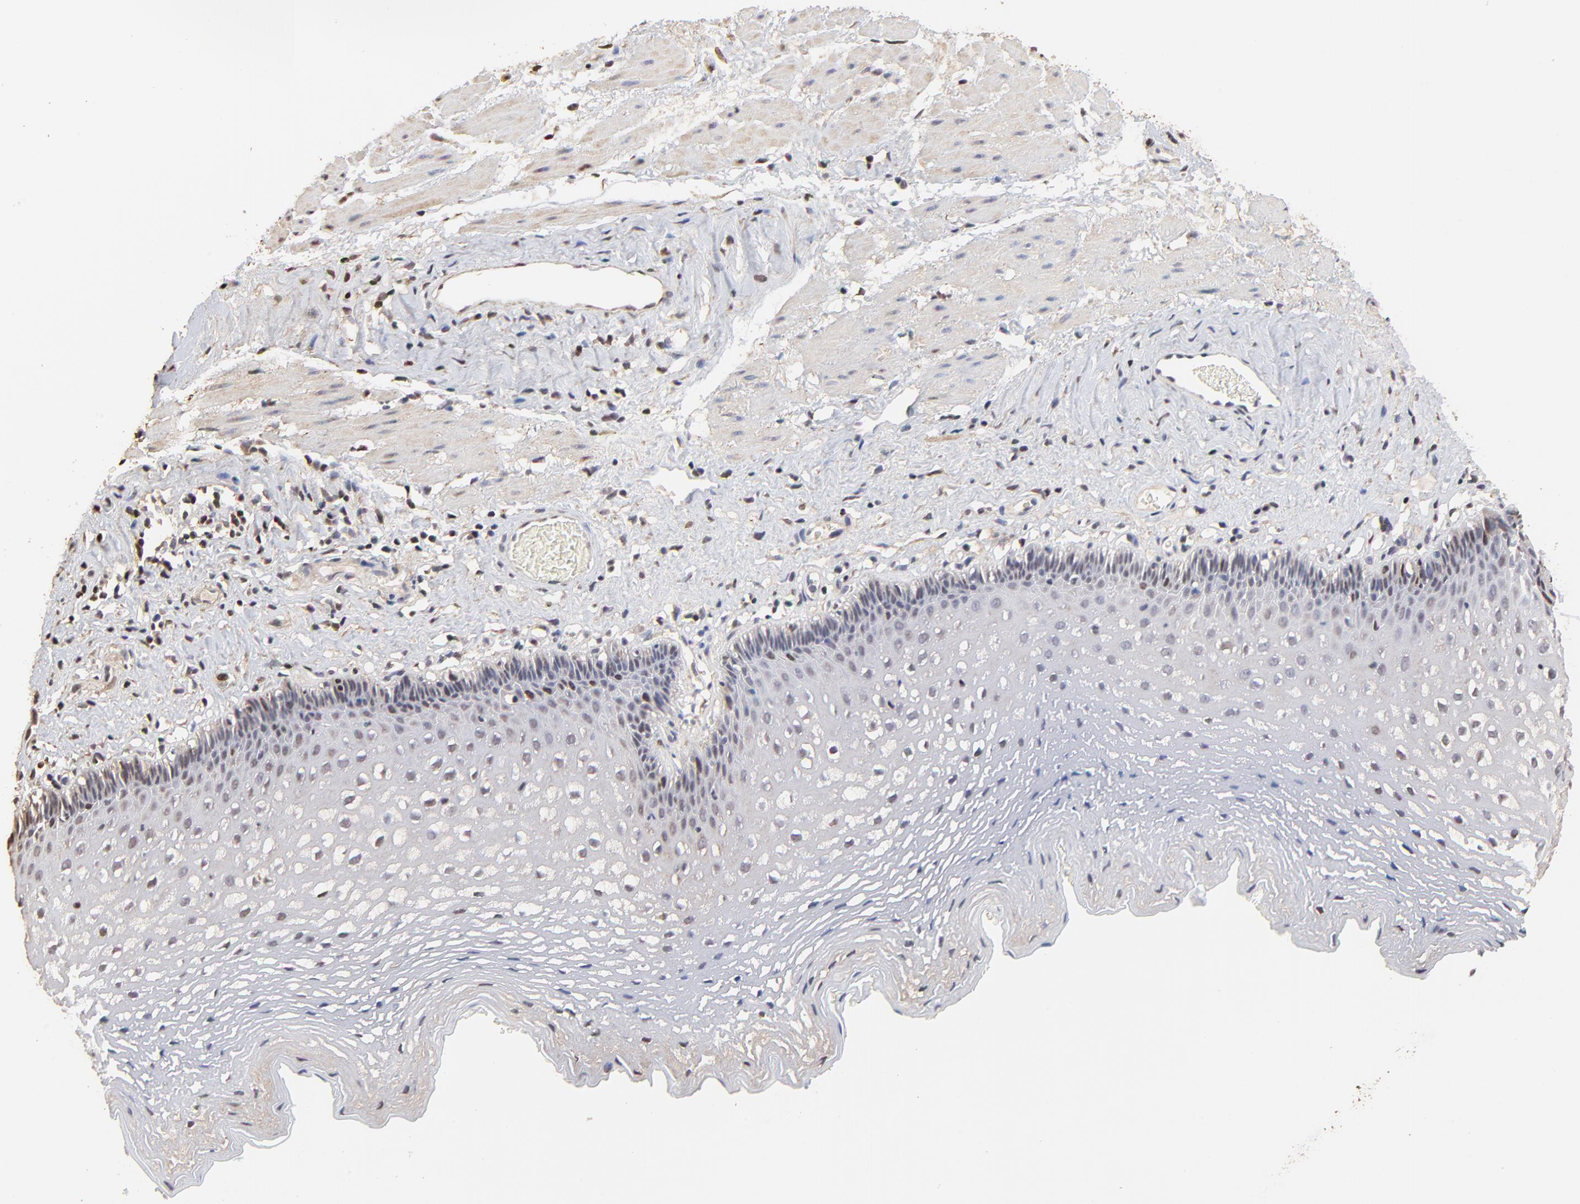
{"staining": {"intensity": "moderate", "quantity": "<25%", "location": "nuclear"}, "tissue": "esophagus", "cell_type": "Squamous epithelial cells", "image_type": "normal", "snomed": [{"axis": "morphology", "description": "Normal tissue, NOS"}, {"axis": "topography", "description": "Esophagus"}], "caption": "Approximately <25% of squamous epithelial cells in normal human esophagus demonstrate moderate nuclear protein staining as visualized by brown immunohistochemical staining.", "gene": "BIRC5", "patient": {"sex": "female", "age": 70}}